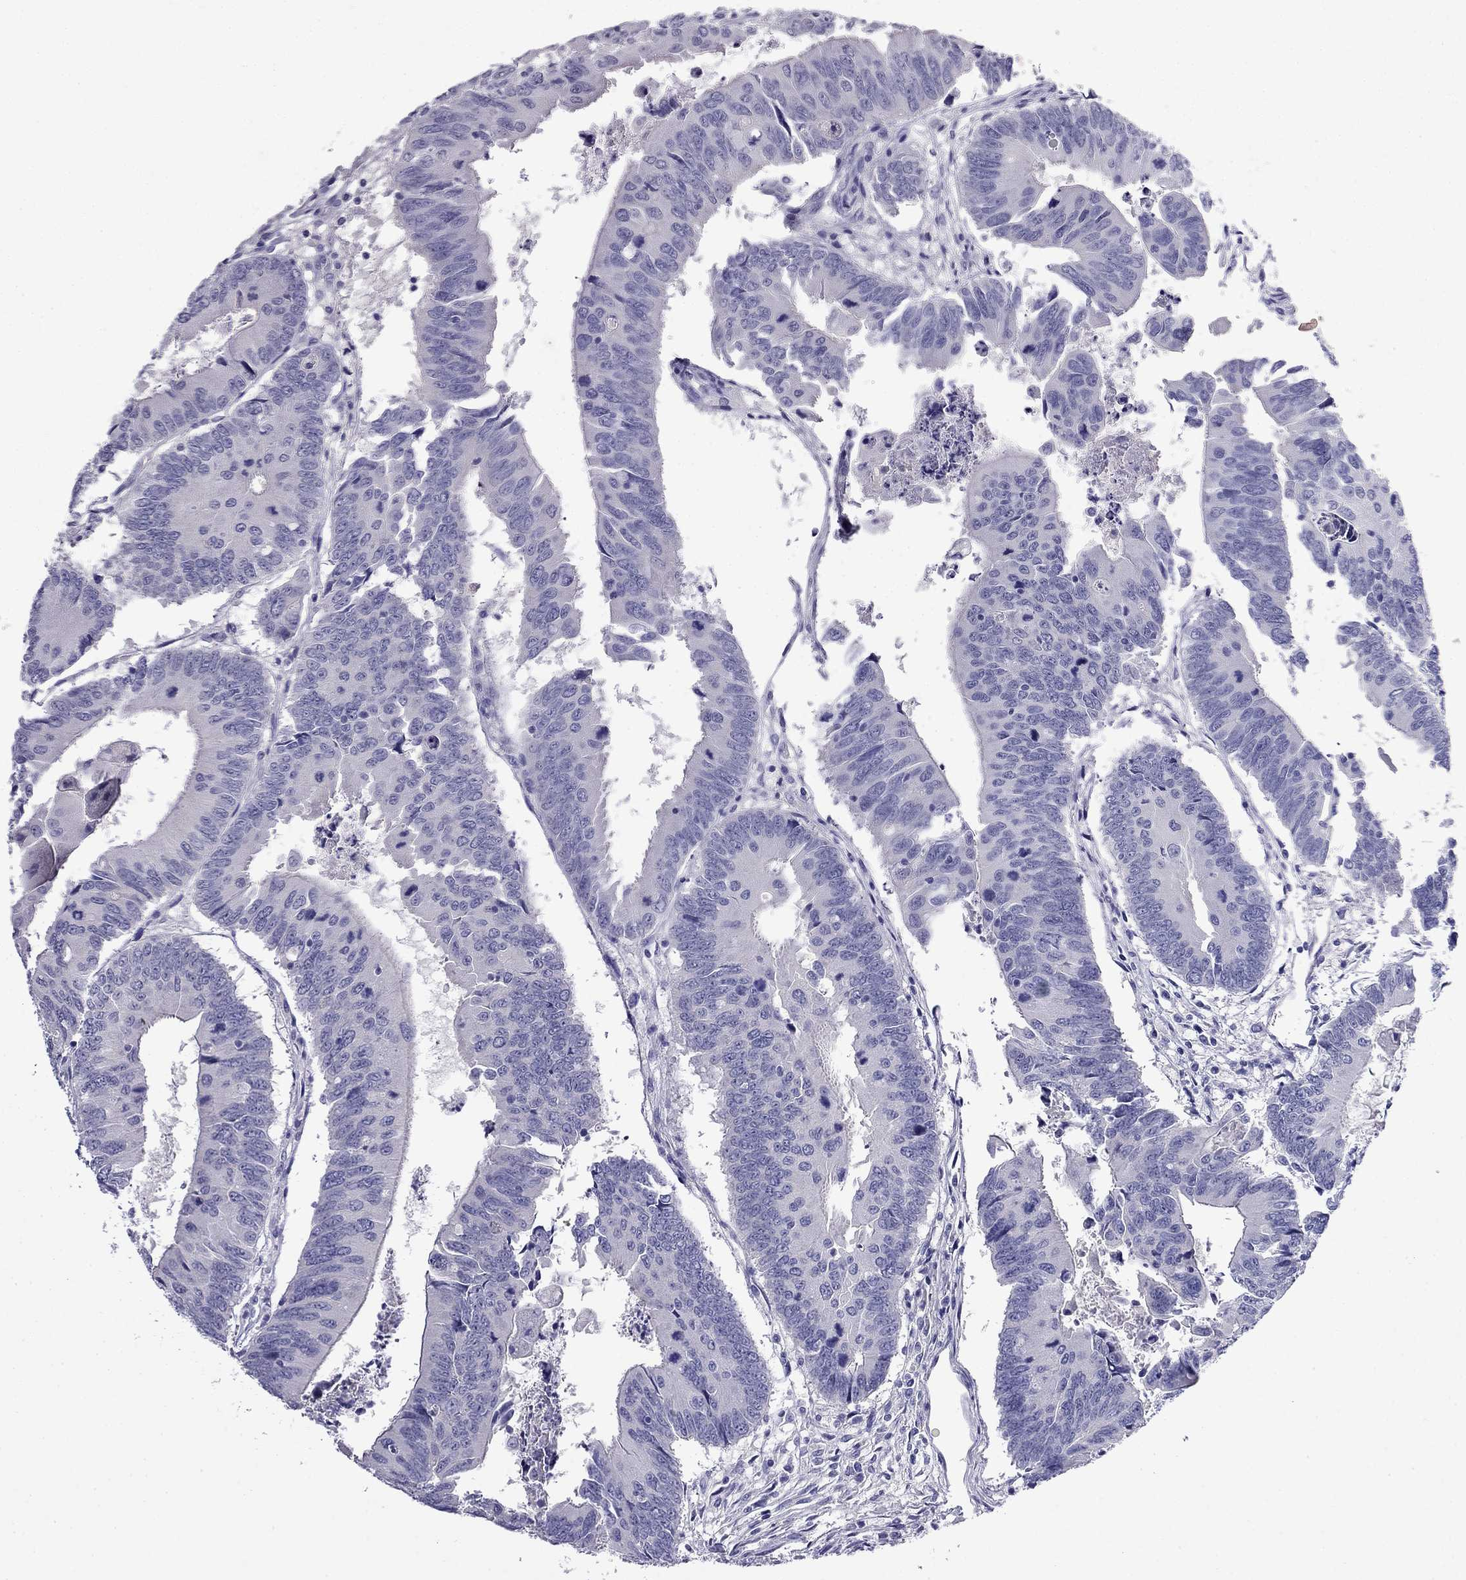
{"staining": {"intensity": "negative", "quantity": "none", "location": "none"}, "tissue": "colorectal cancer", "cell_type": "Tumor cells", "image_type": "cancer", "snomed": [{"axis": "morphology", "description": "Adenocarcinoma, NOS"}, {"axis": "topography", "description": "Rectum"}], "caption": "Immunohistochemistry (IHC) photomicrograph of colorectal cancer (adenocarcinoma) stained for a protein (brown), which displays no staining in tumor cells.", "gene": "MYO15A", "patient": {"sex": "male", "age": 67}}